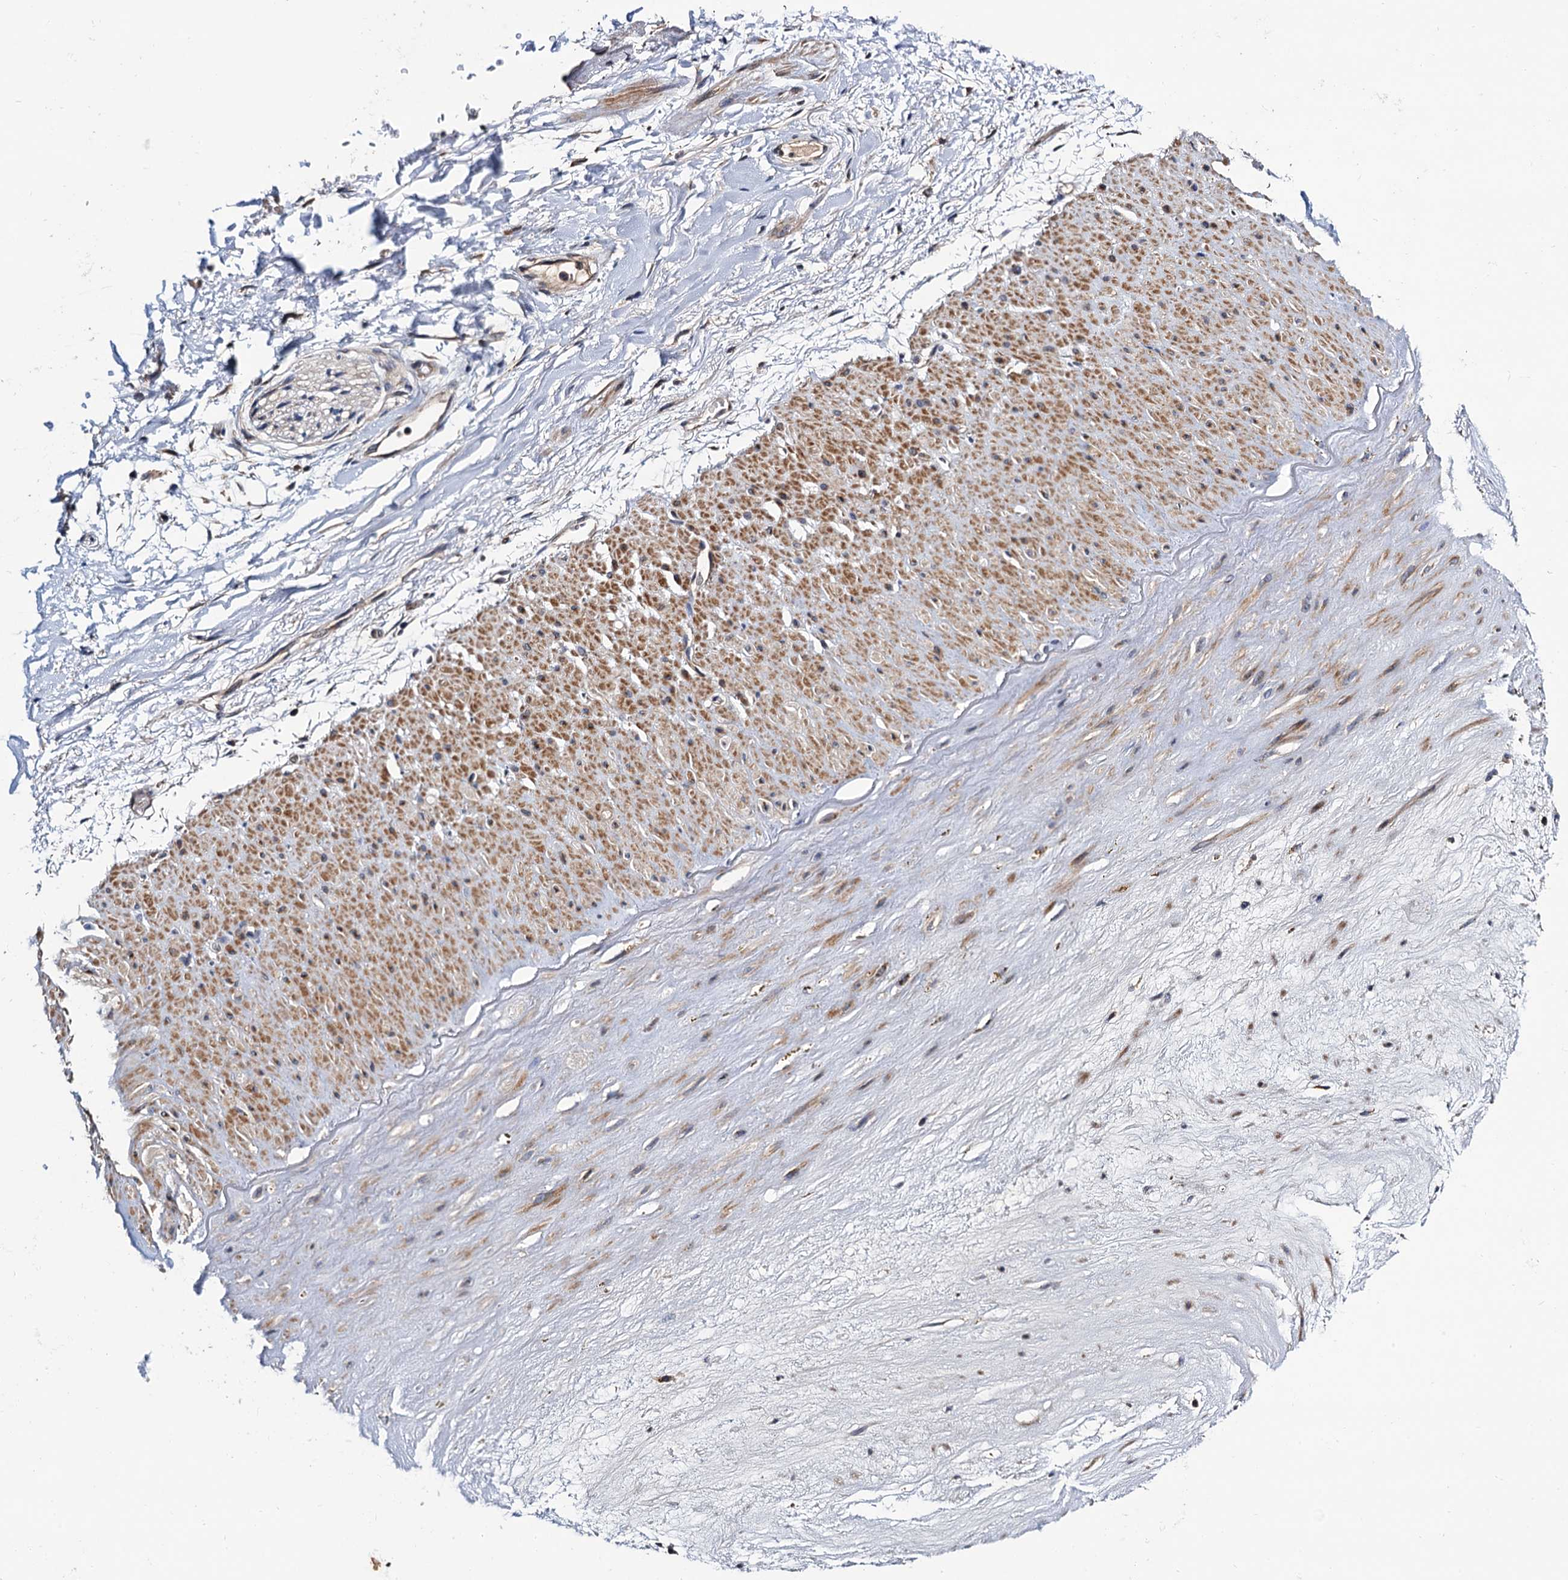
{"staining": {"intensity": "negative", "quantity": "none", "location": "none"}, "tissue": "adipose tissue", "cell_type": "Adipocytes", "image_type": "normal", "snomed": [{"axis": "morphology", "description": "Normal tissue, NOS"}, {"axis": "topography", "description": "Soft tissue"}], "caption": "Immunohistochemistry micrograph of benign adipose tissue: adipose tissue stained with DAB displays no significant protein expression in adipocytes.", "gene": "NAA16", "patient": {"sex": "male", "age": 72}}